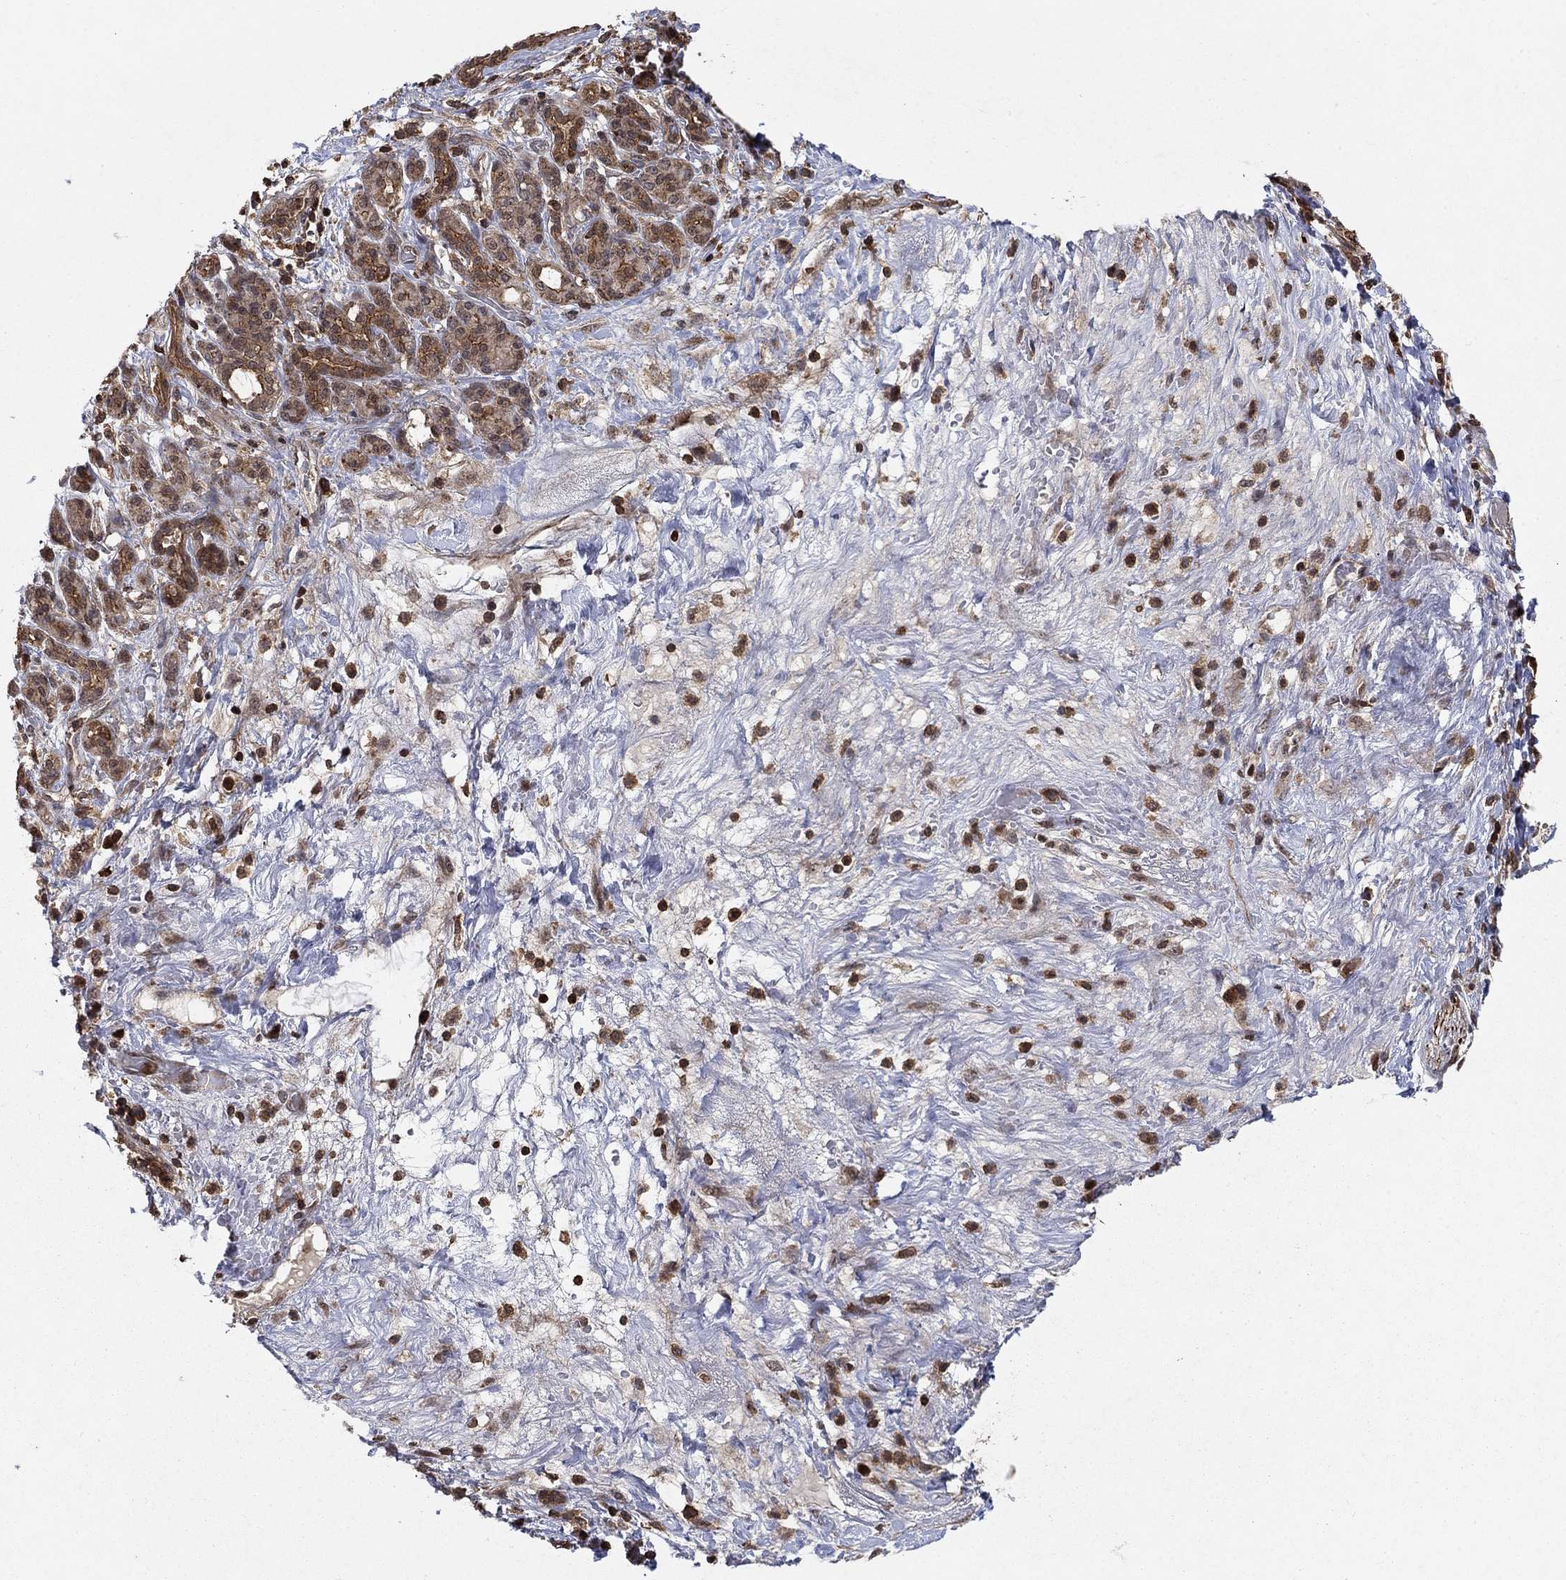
{"staining": {"intensity": "moderate", "quantity": "25%-75%", "location": "cytoplasmic/membranous"}, "tissue": "pancreatic cancer", "cell_type": "Tumor cells", "image_type": "cancer", "snomed": [{"axis": "morphology", "description": "Adenocarcinoma, NOS"}, {"axis": "topography", "description": "Pancreas"}], "caption": "Tumor cells reveal medium levels of moderate cytoplasmic/membranous expression in approximately 25%-75% of cells in human pancreatic cancer (adenocarcinoma).", "gene": "CCDC66", "patient": {"sex": "male", "age": 44}}